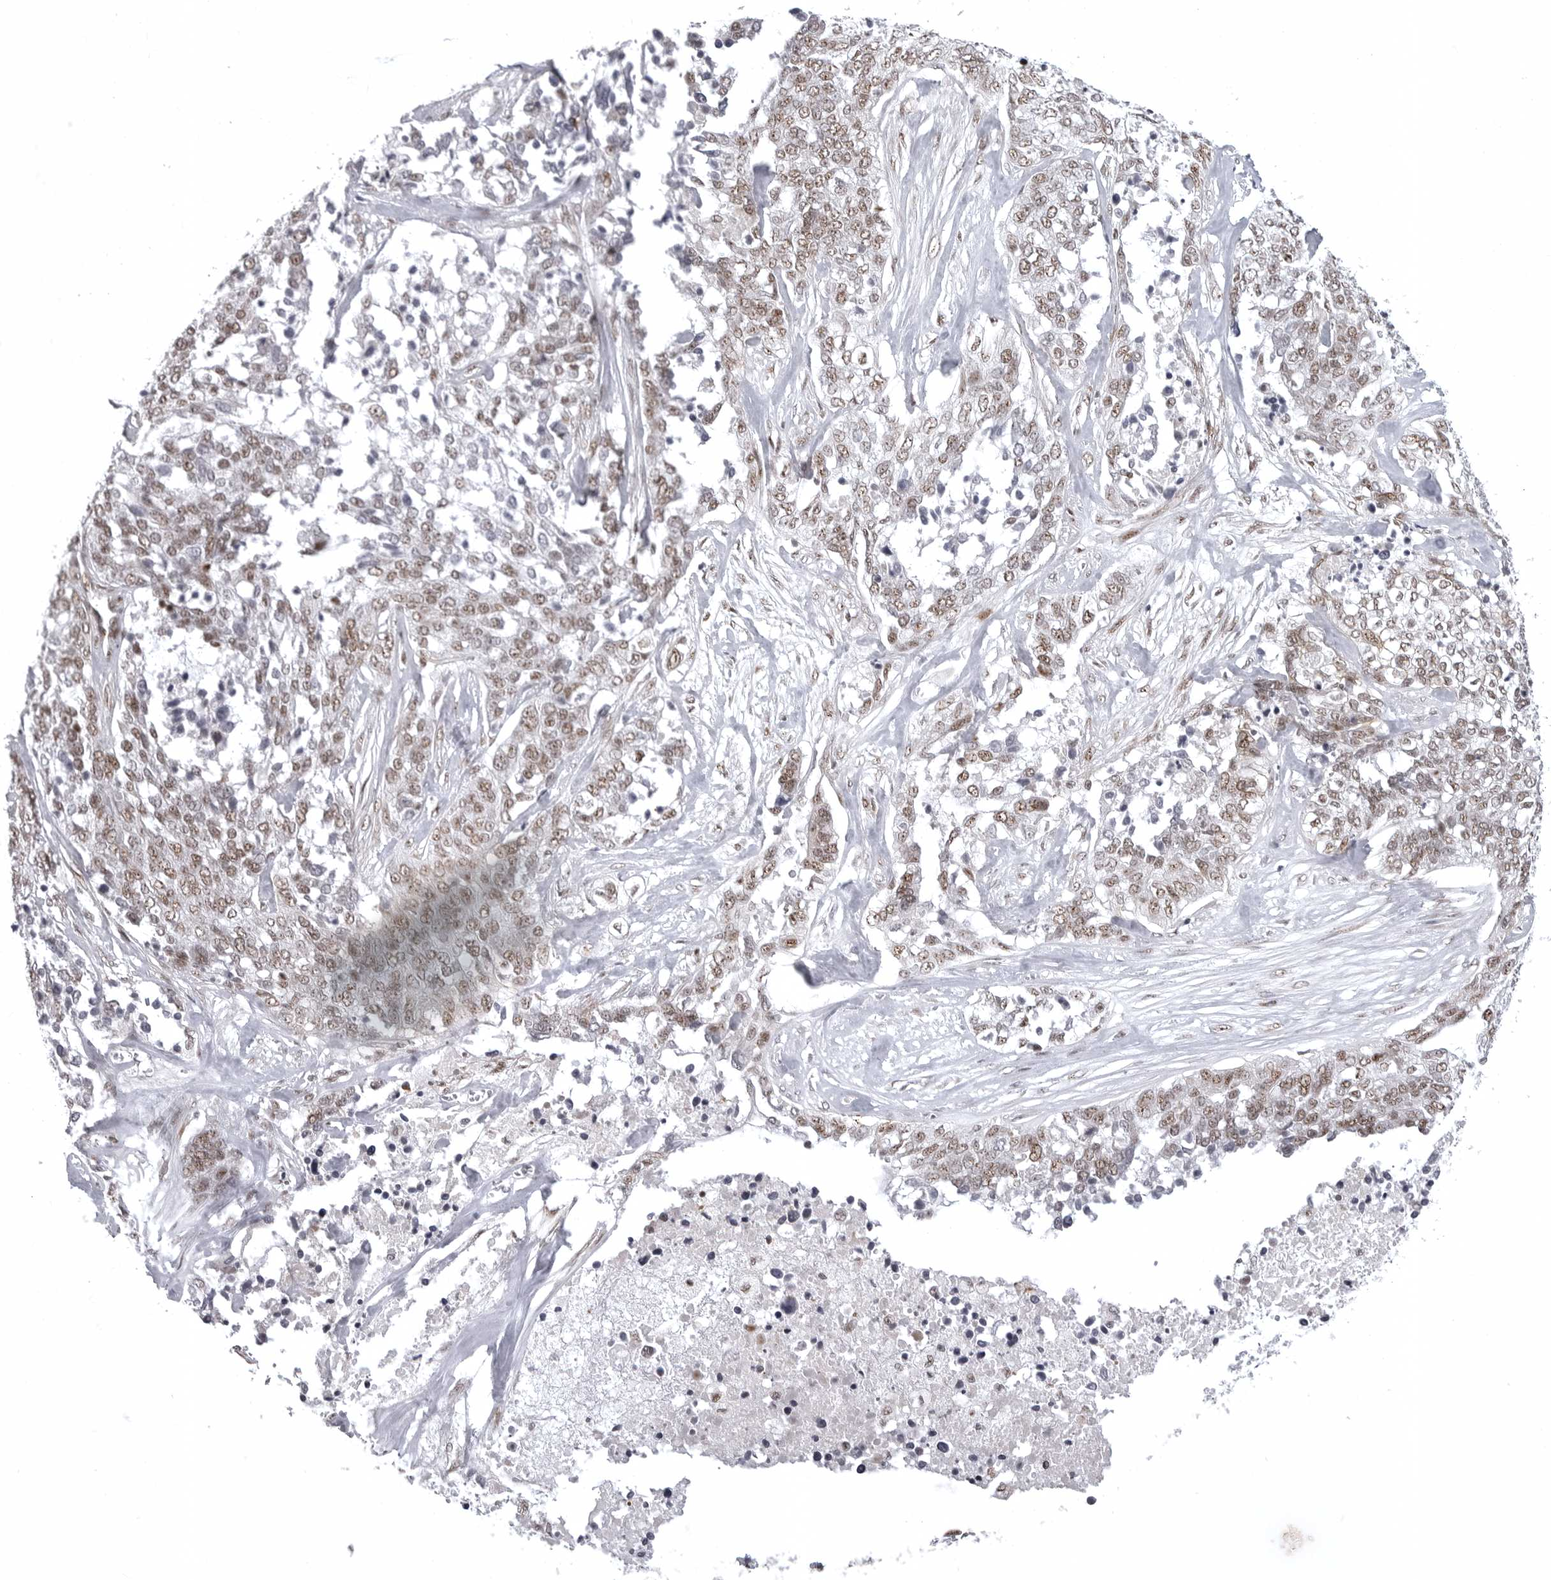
{"staining": {"intensity": "moderate", "quantity": "25%-75%", "location": "nuclear"}, "tissue": "ovarian cancer", "cell_type": "Tumor cells", "image_type": "cancer", "snomed": [{"axis": "morphology", "description": "Cystadenocarcinoma, serous, NOS"}, {"axis": "topography", "description": "Ovary"}], "caption": "Immunohistochemical staining of serous cystadenocarcinoma (ovarian) demonstrates medium levels of moderate nuclear expression in about 25%-75% of tumor cells.", "gene": "WRAP53", "patient": {"sex": "female", "age": 44}}